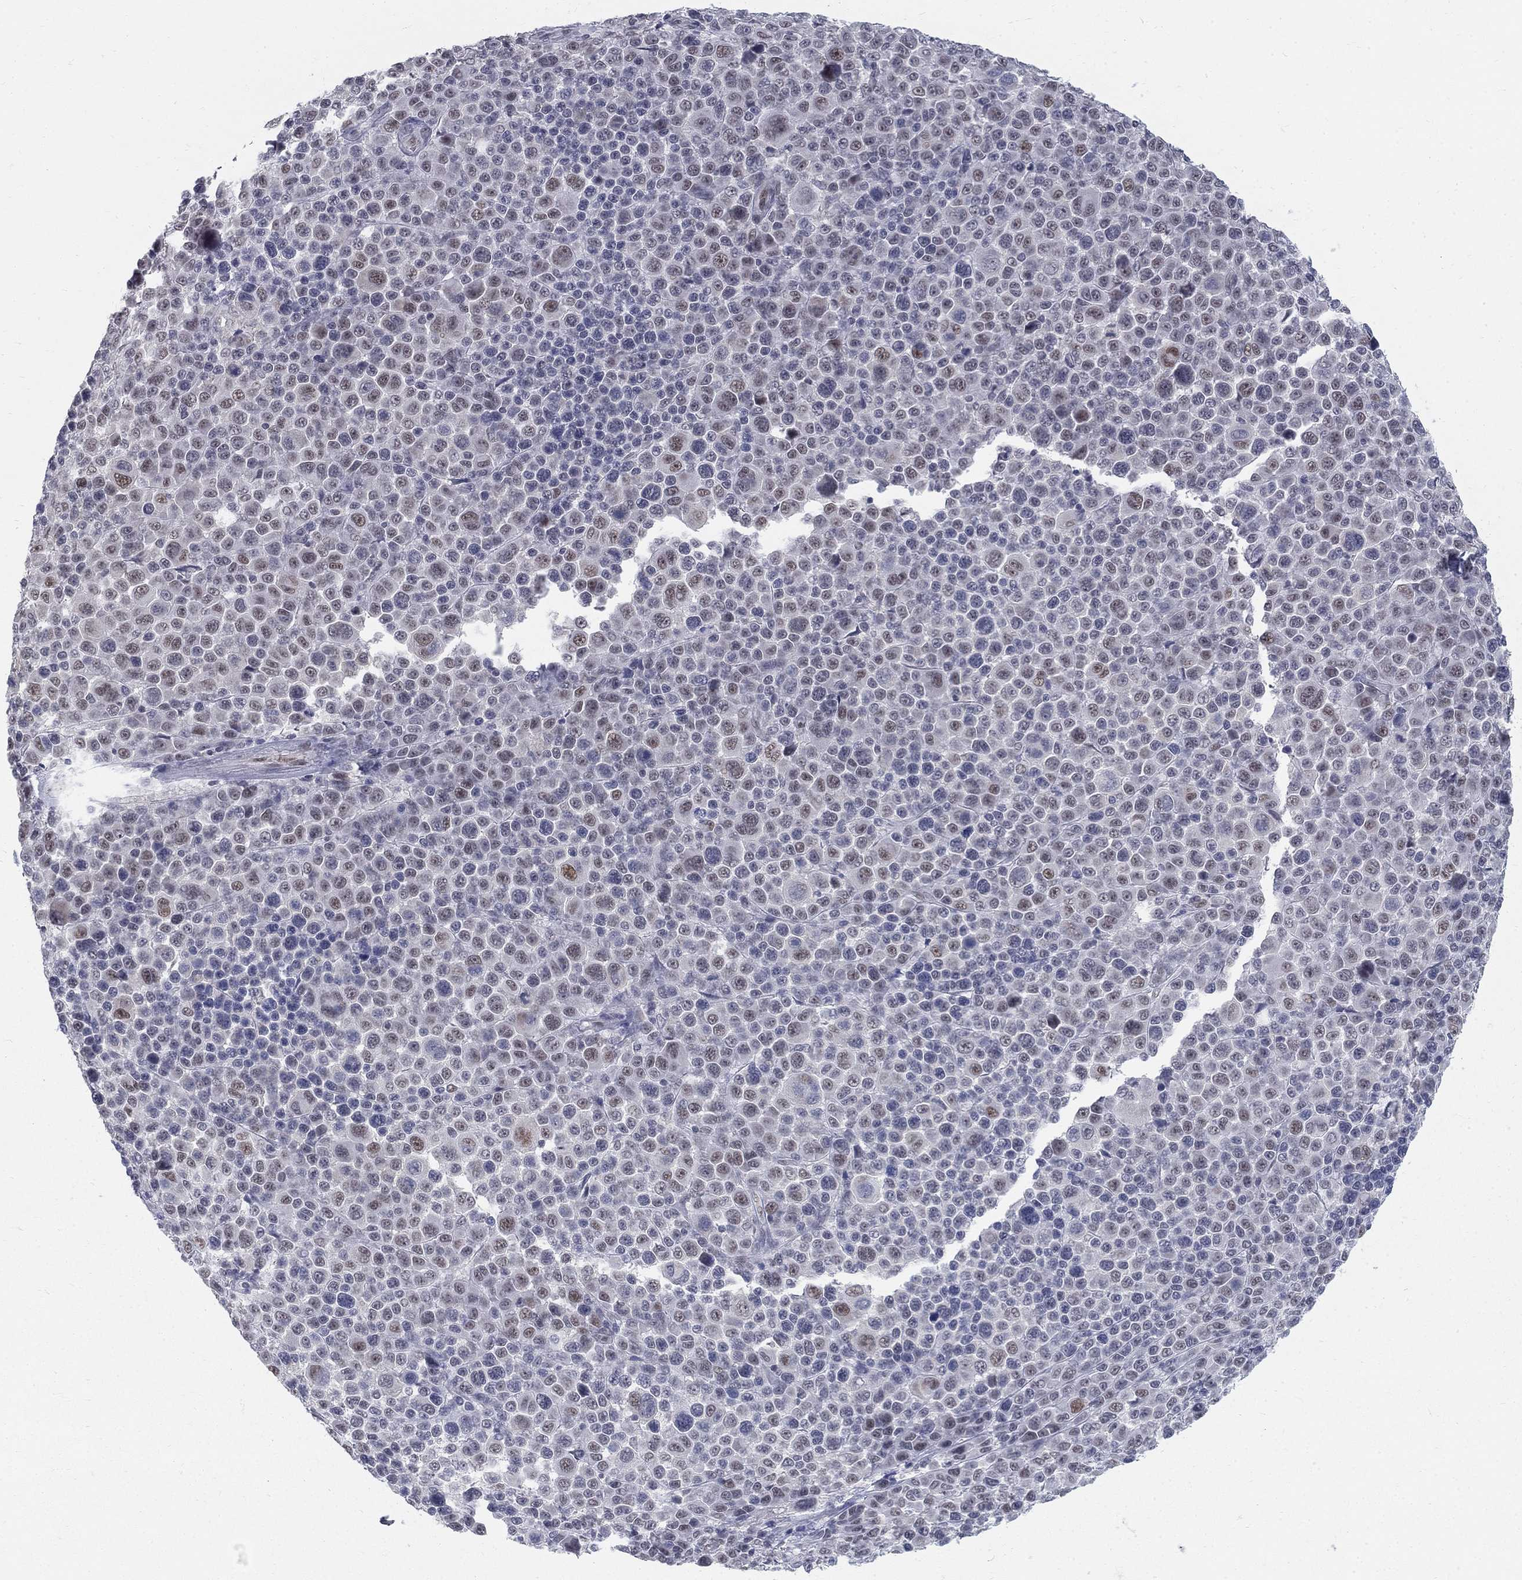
{"staining": {"intensity": "moderate", "quantity": "<25%", "location": "nuclear"}, "tissue": "melanoma", "cell_type": "Tumor cells", "image_type": "cancer", "snomed": [{"axis": "morphology", "description": "Malignant melanoma, NOS"}, {"axis": "topography", "description": "Skin"}], "caption": "Immunohistochemistry (IHC) of human malignant melanoma reveals low levels of moderate nuclear expression in about <25% of tumor cells.", "gene": "GCFC2", "patient": {"sex": "female", "age": 57}}